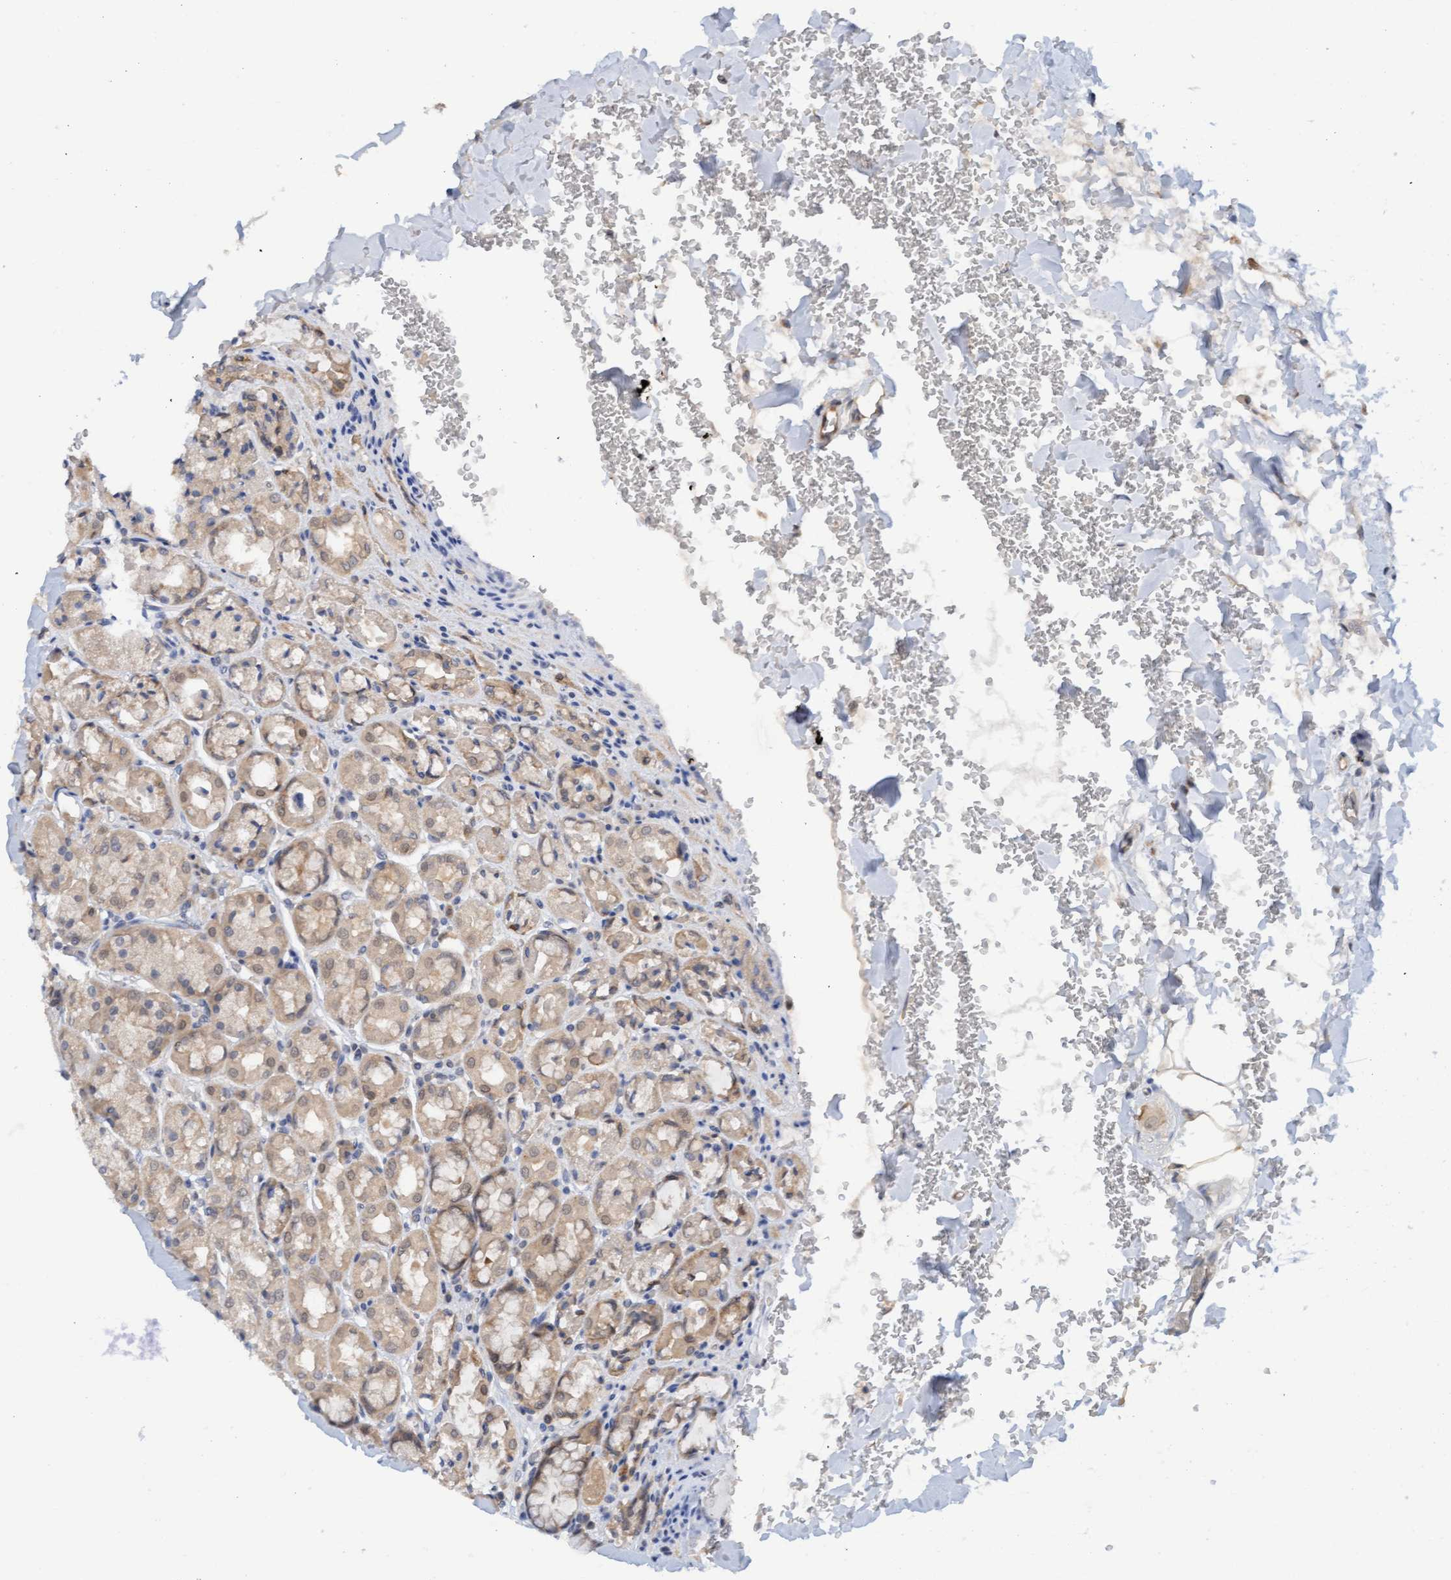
{"staining": {"intensity": "weak", "quantity": "25%-75%", "location": "cytoplasmic/membranous"}, "tissue": "stomach", "cell_type": "Glandular cells", "image_type": "normal", "snomed": [{"axis": "morphology", "description": "Normal tissue, NOS"}, {"axis": "topography", "description": "Stomach"}], "caption": "Stomach stained with immunohistochemistry (IHC) exhibits weak cytoplasmic/membranous expression in about 25%-75% of glandular cells.", "gene": "AMZ2", "patient": {"sex": "male", "age": 42}}